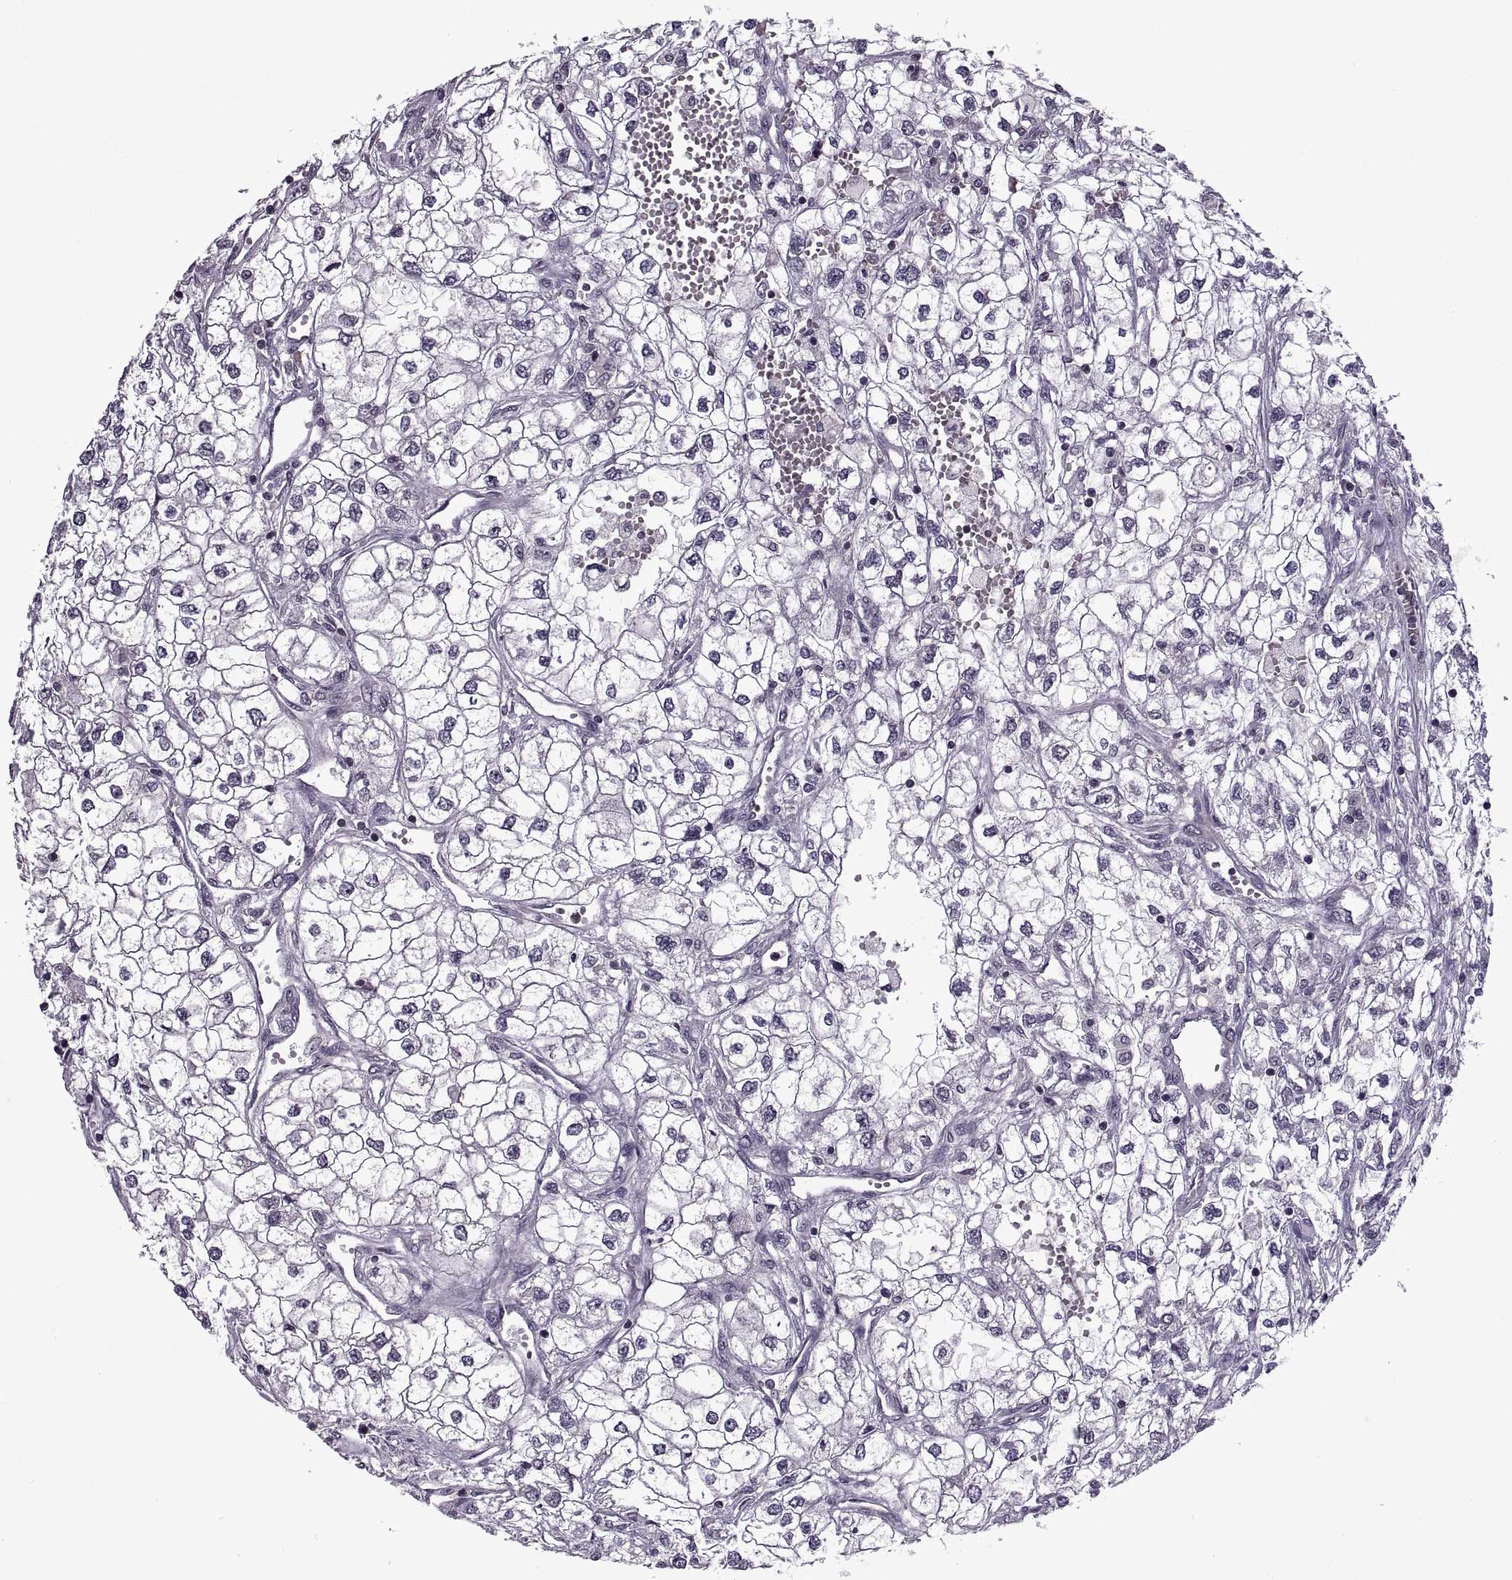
{"staining": {"intensity": "negative", "quantity": "none", "location": "none"}, "tissue": "renal cancer", "cell_type": "Tumor cells", "image_type": "cancer", "snomed": [{"axis": "morphology", "description": "Adenocarcinoma, NOS"}, {"axis": "topography", "description": "Kidney"}], "caption": "There is no significant positivity in tumor cells of adenocarcinoma (renal).", "gene": "INTS3", "patient": {"sex": "male", "age": 59}}